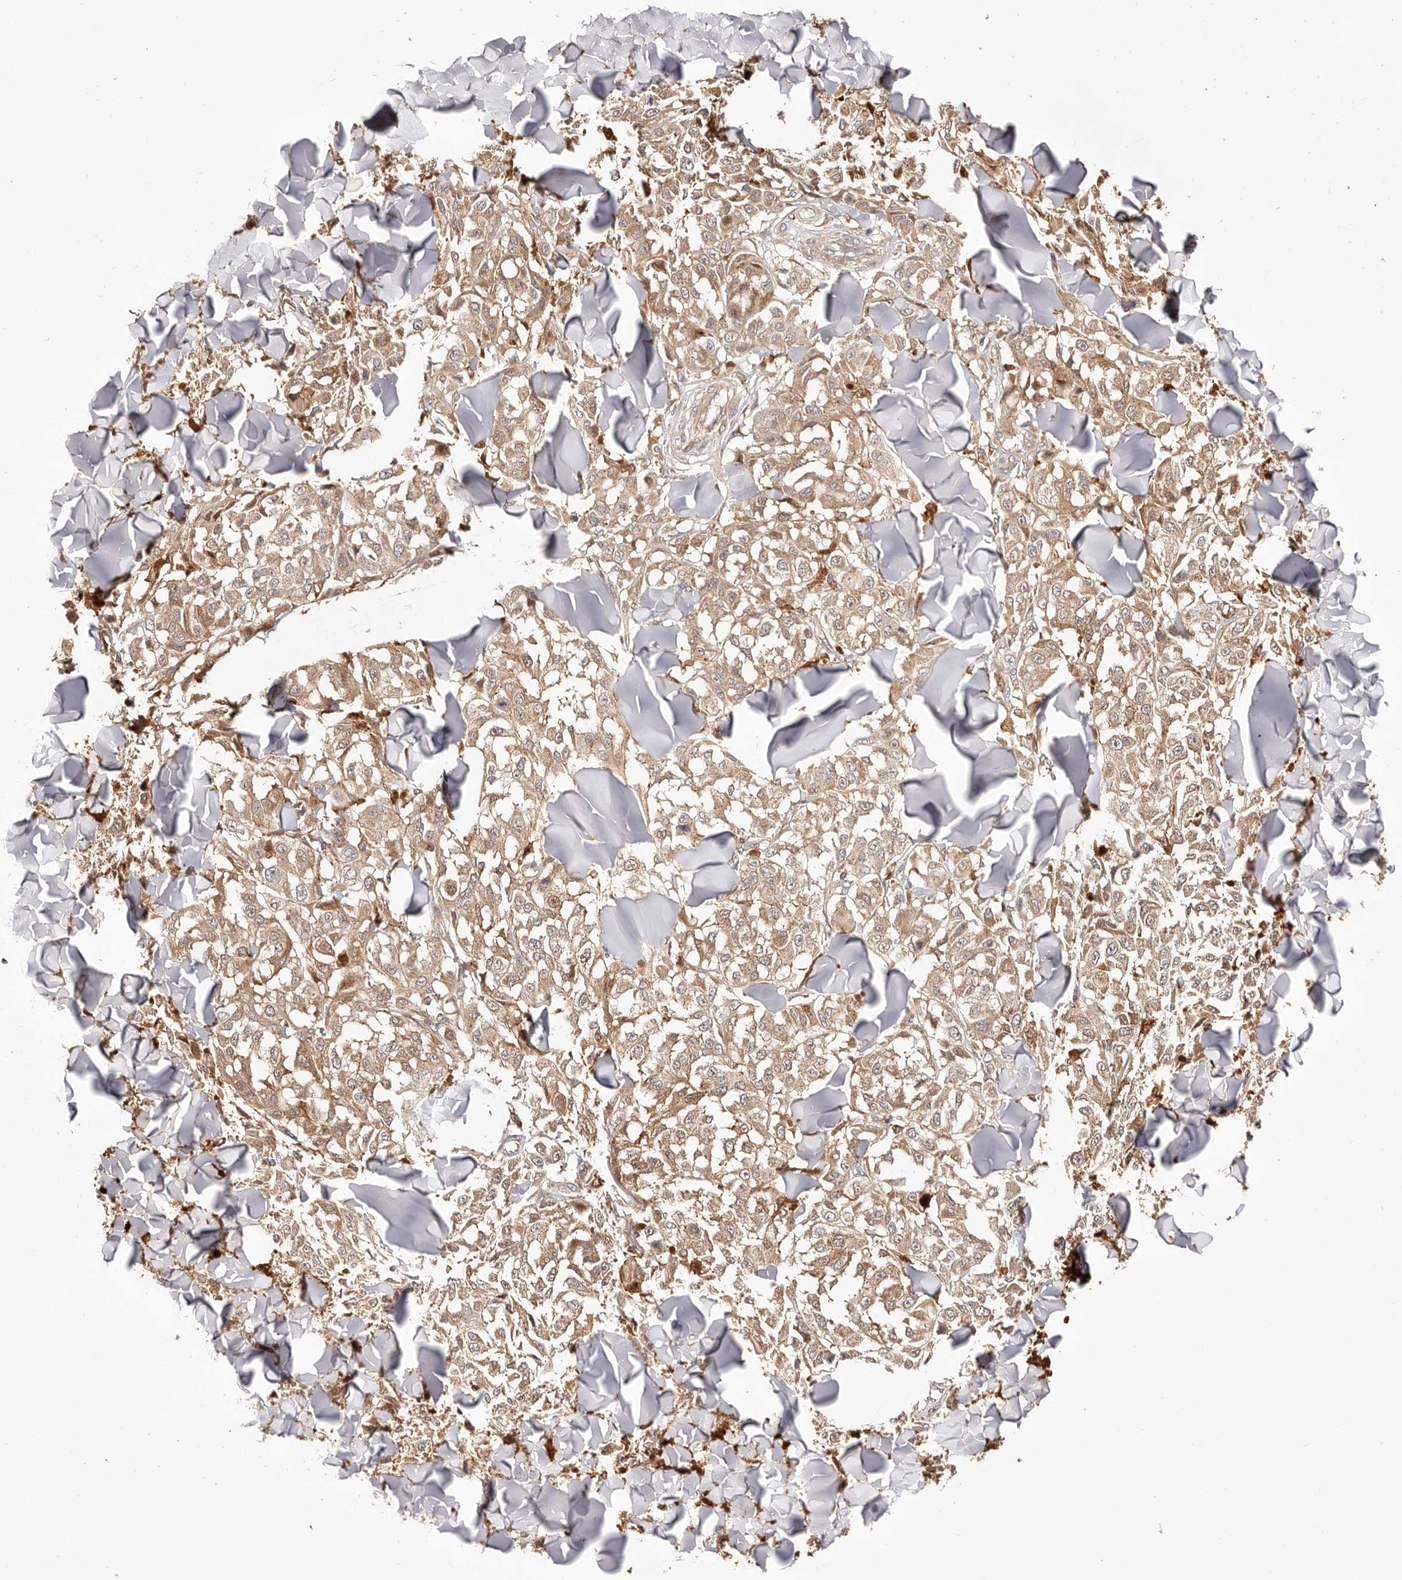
{"staining": {"intensity": "moderate", "quantity": ">75%", "location": "cytoplasmic/membranous"}, "tissue": "melanoma", "cell_type": "Tumor cells", "image_type": "cancer", "snomed": [{"axis": "morphology", "description": "Malignant melanoma, NOS"}, {"axis": "topography", "description": "Skin"}], "caption": "Protein expression analysis of human malignant melanoma reveals moderate cytoplasmic/membranous expression in approximately >75% of tumor cells.", "gene": "MAPK1", "patient": {"sex": "female", "age": 64}}